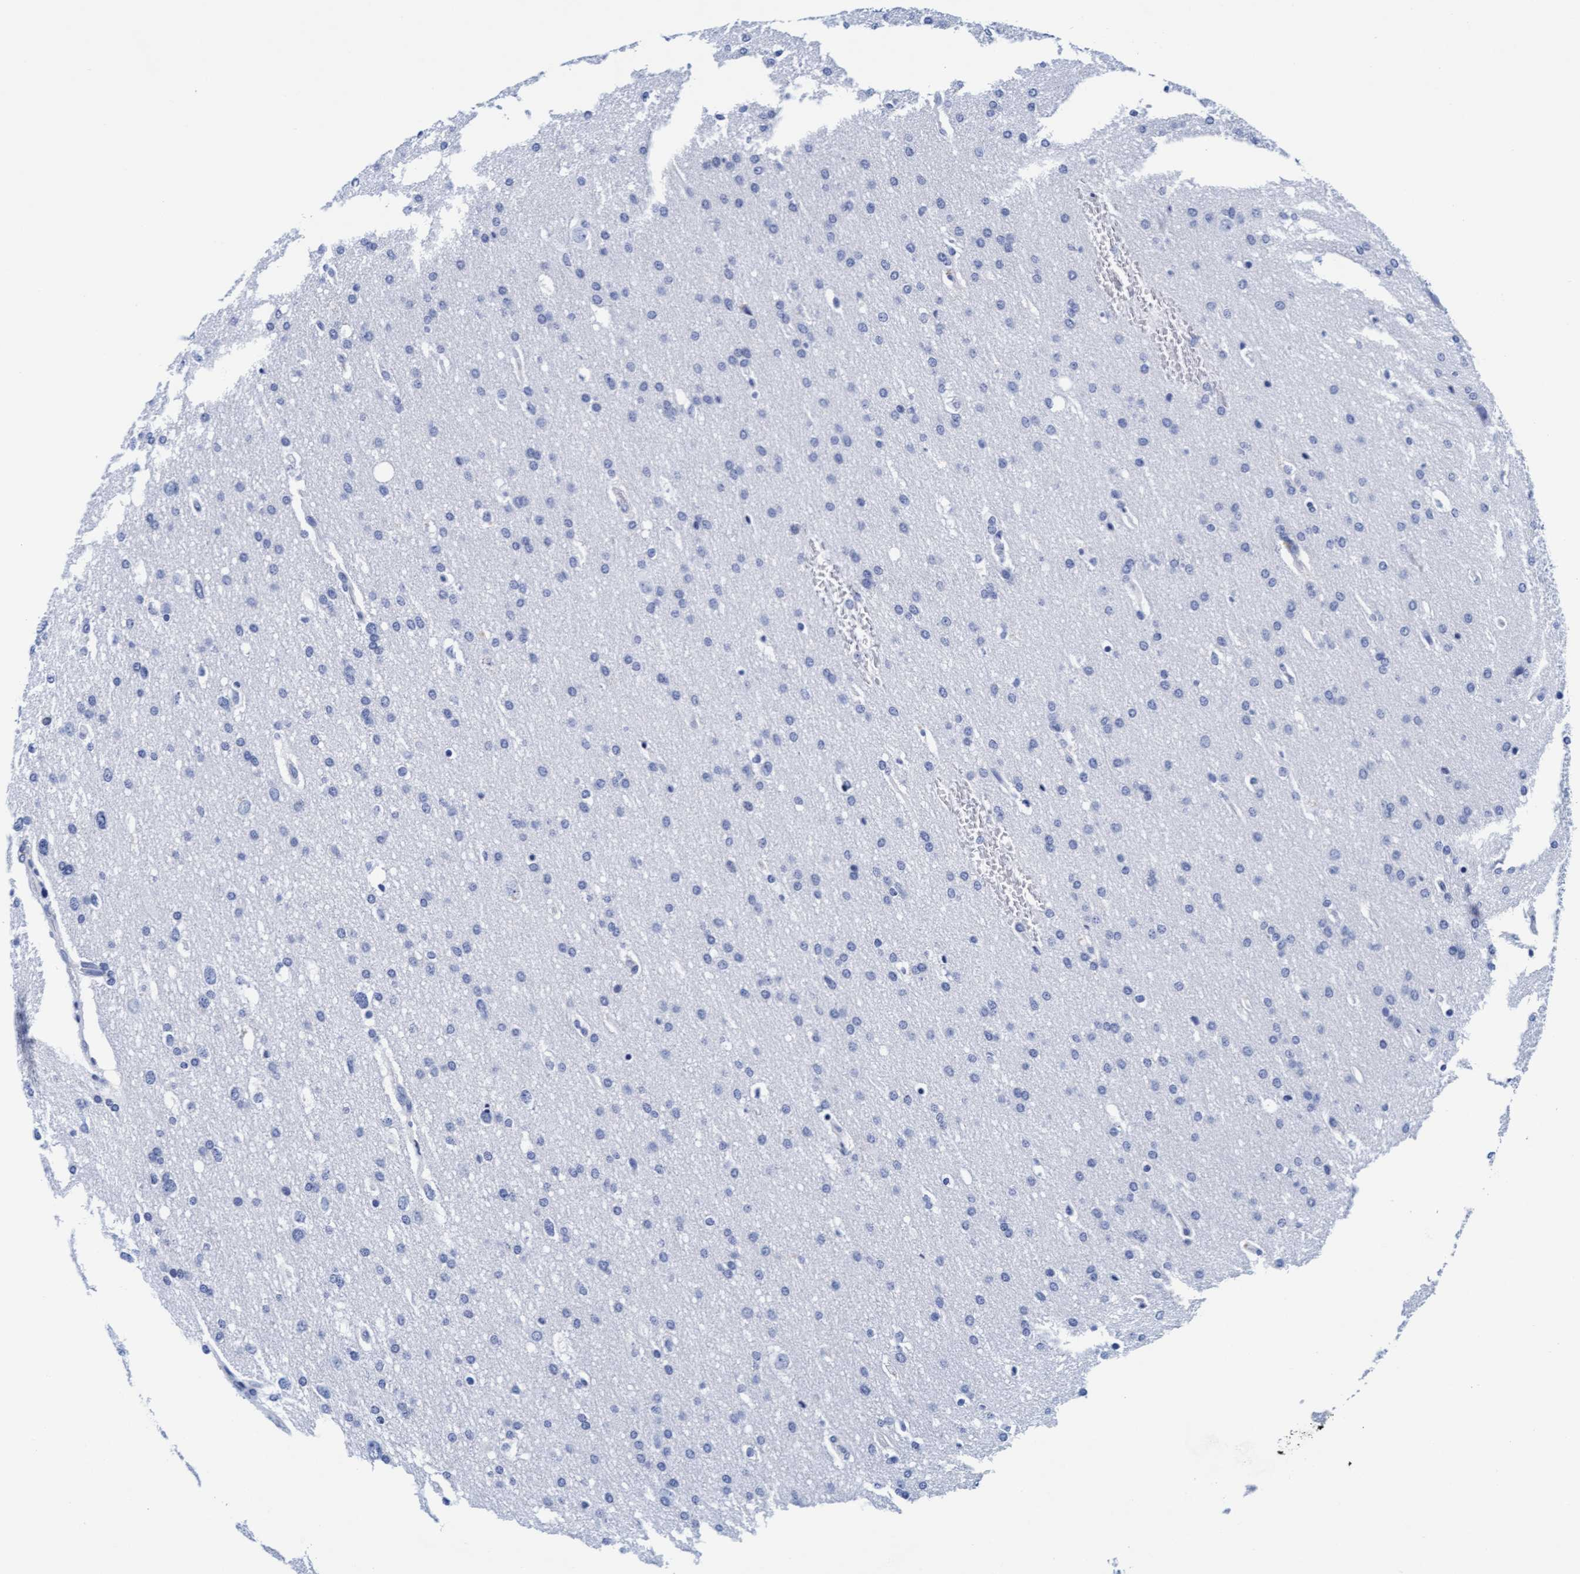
{"staining": {"intensity": "negative", "quantity": "none", "location": "none"}, "tissue": "glioma", "cell_type": "Tumor cells", "image_type": "cancer", "snomed": [{"axis": "morphology", "description": "Glioma, malignant, Low grade"}, {"axis": "topography", "description": "Brain"}], "caption": "Glioma stained for a protein using immunohistochemistry (IHC) displays no staining tumor cells.", "gene": "ARSG", "patient": {"sex": "female", "age": 37}}